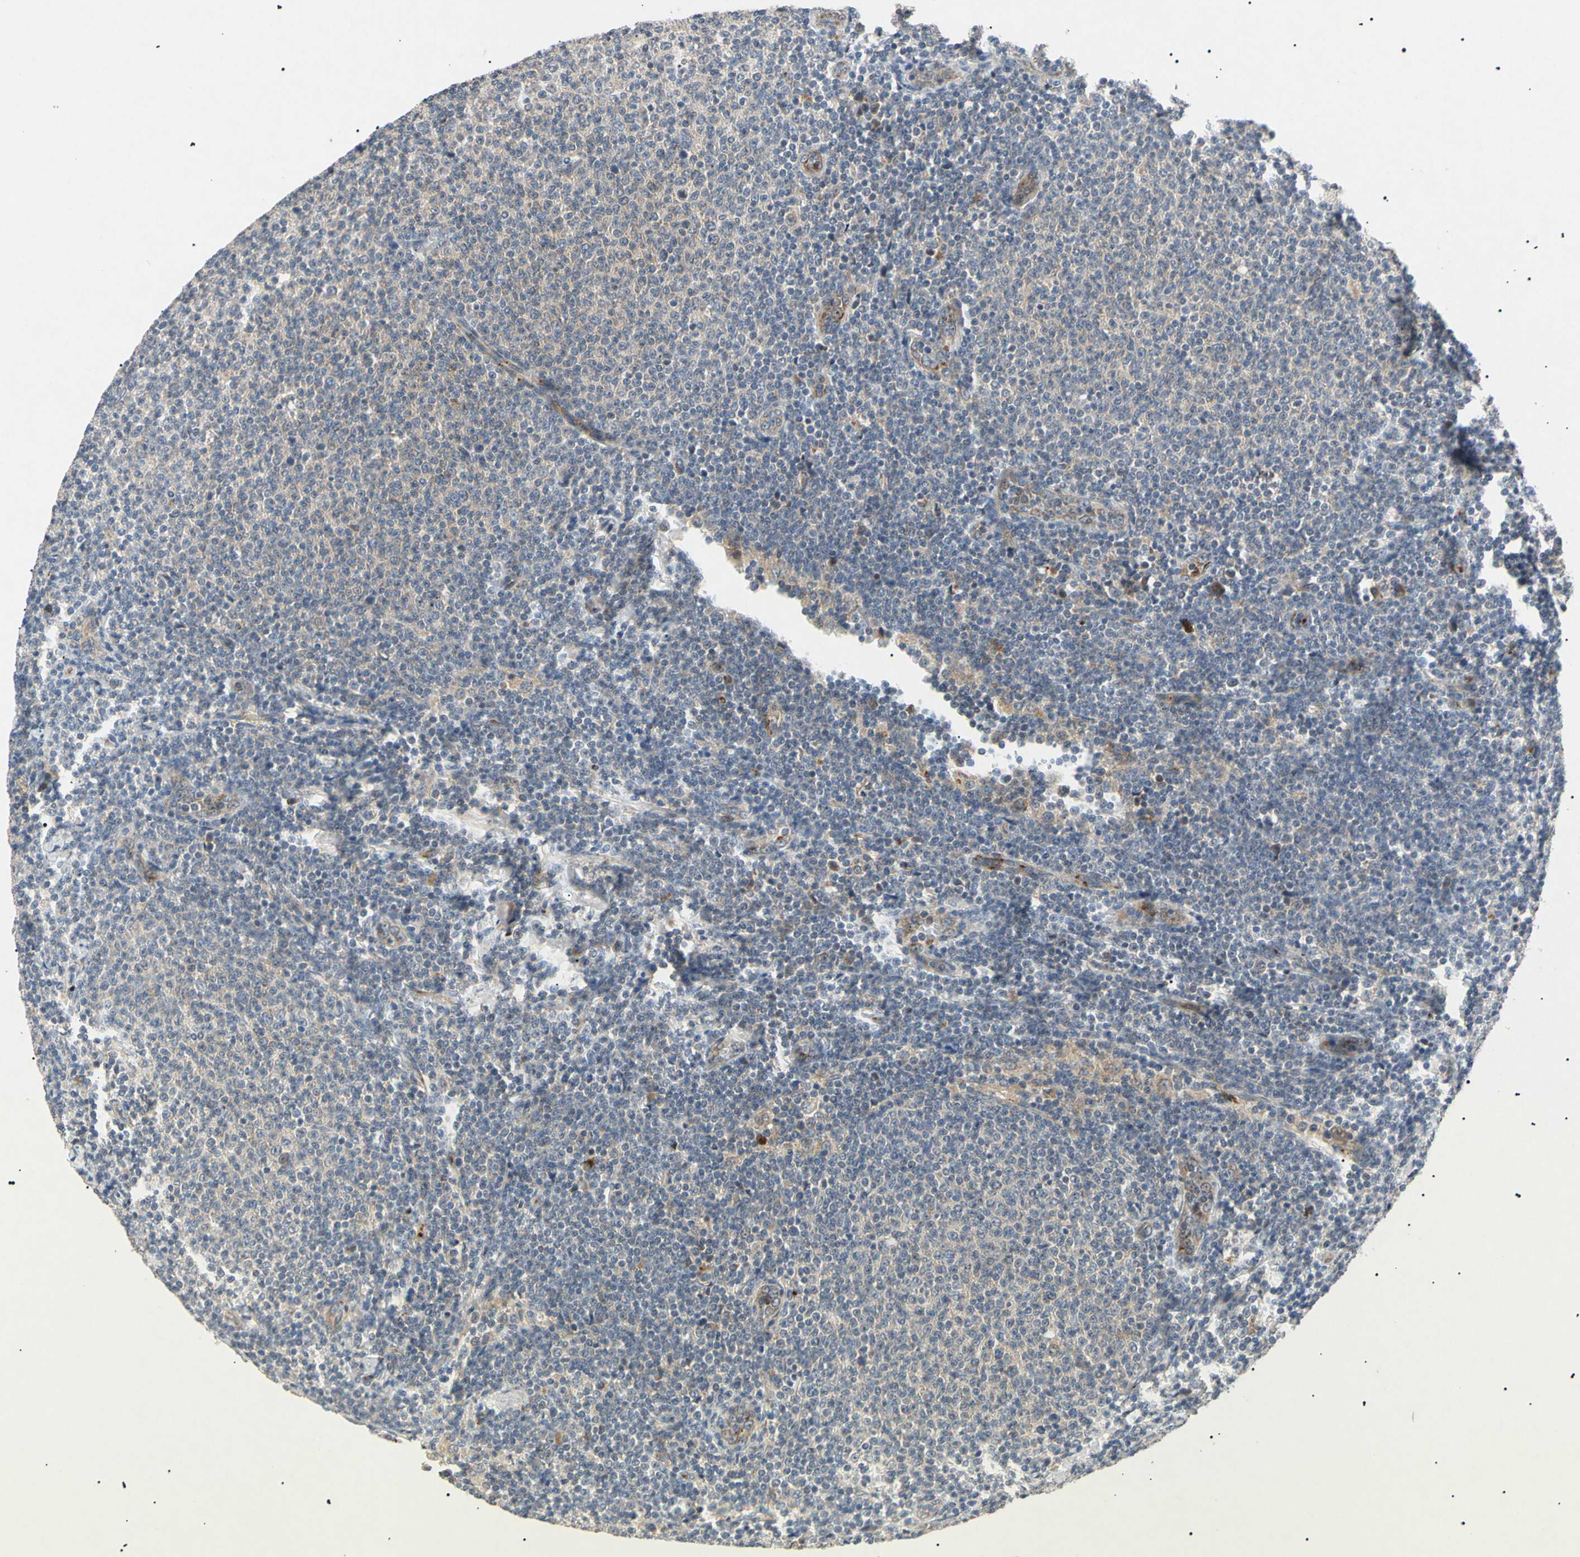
{"staining": {"intensity": "moderate", "quantity": "<25%", "location": "cytoplasmic/membranous"}, "tissue": "lymphoma", "cell_type": "Tumor cells", "image_type": "cancer", "snomed": [{"axis": "morphology", "description": "Malignant lymphoma, non-Hodgkin's type, Low grade"}, {"axis": "topography", "description": "Lymph node"}], "caption": "IHC image of neoplastic tissue: human lymphoma stained using IHC exhibits low levels of moderate protein expression localized specifically in the cytoplasmic/membranous of tumor cells, appearing as a cytoplasmic/membranous brown color.", "gene": "TUBB4A", "patient": {"sex": "male", "age": 66}}